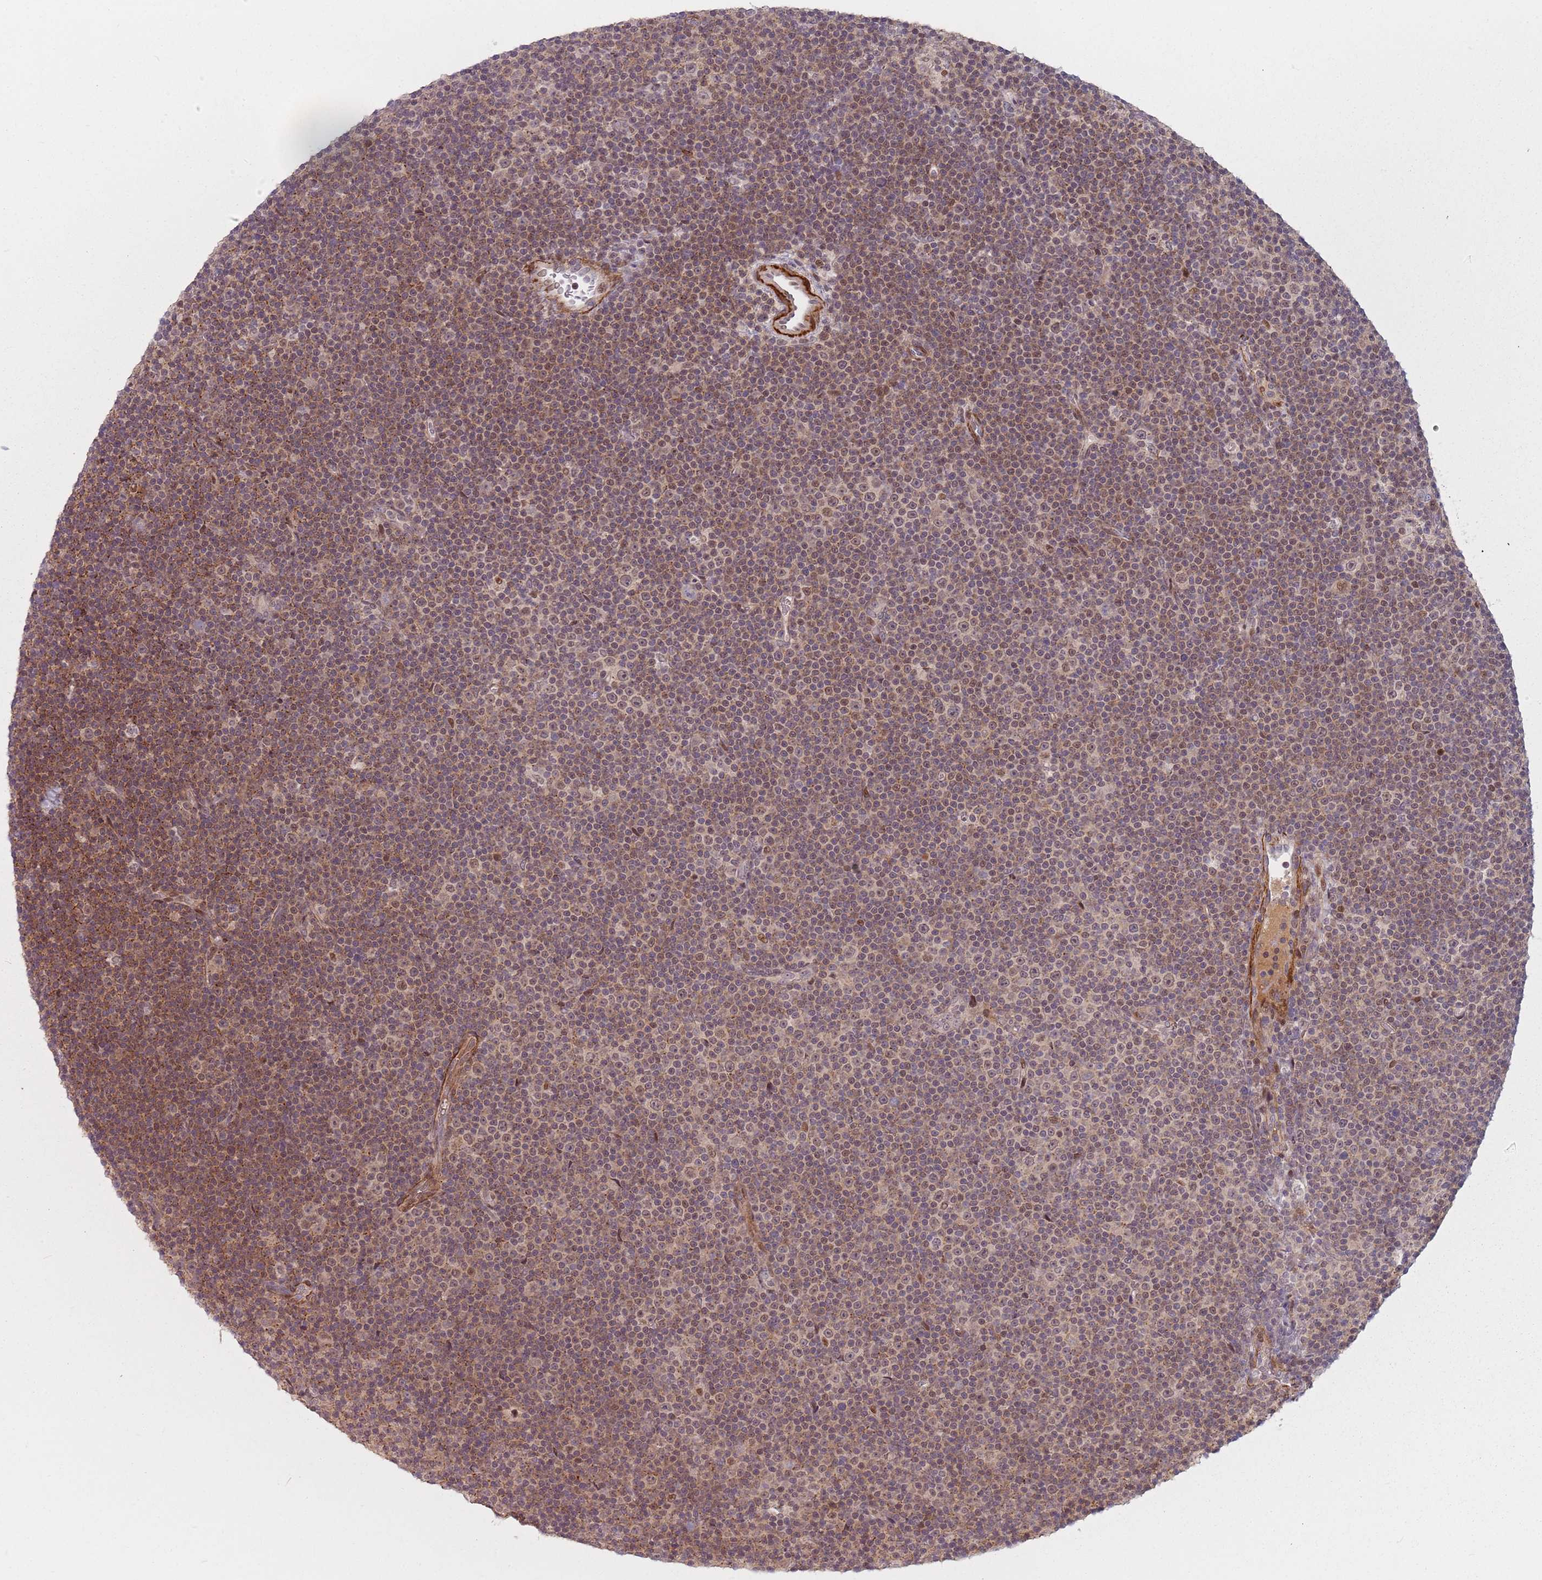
{"staining": {"intensity": "moderate", "quantity": "25%-75%", "location": "cytoplasmic/membranous,nuclear"}, "tissue": "lymphoma", "cell_type": "Tumor cells", "image_type": "cancer", "snomed": [{"axis": "morphology", "description": "Malignant lymphoma, non-Hodgkin's type, Low grade"}, {"axis": "topography", "description": "Lymph node"}], "caption": "Lymphoma was stained to show a protein in brown. There is medium levels of moderate cytoplasmic/membranous and nuclear expression in about 25%-75% of tumor cells. (DAB (3,3'-diaminobenzidine) IHC, brown staining for protein, blue staining for nuclei).", "gene": "RPS6KA2", "patient": {"sex": "female", "age": 67}}